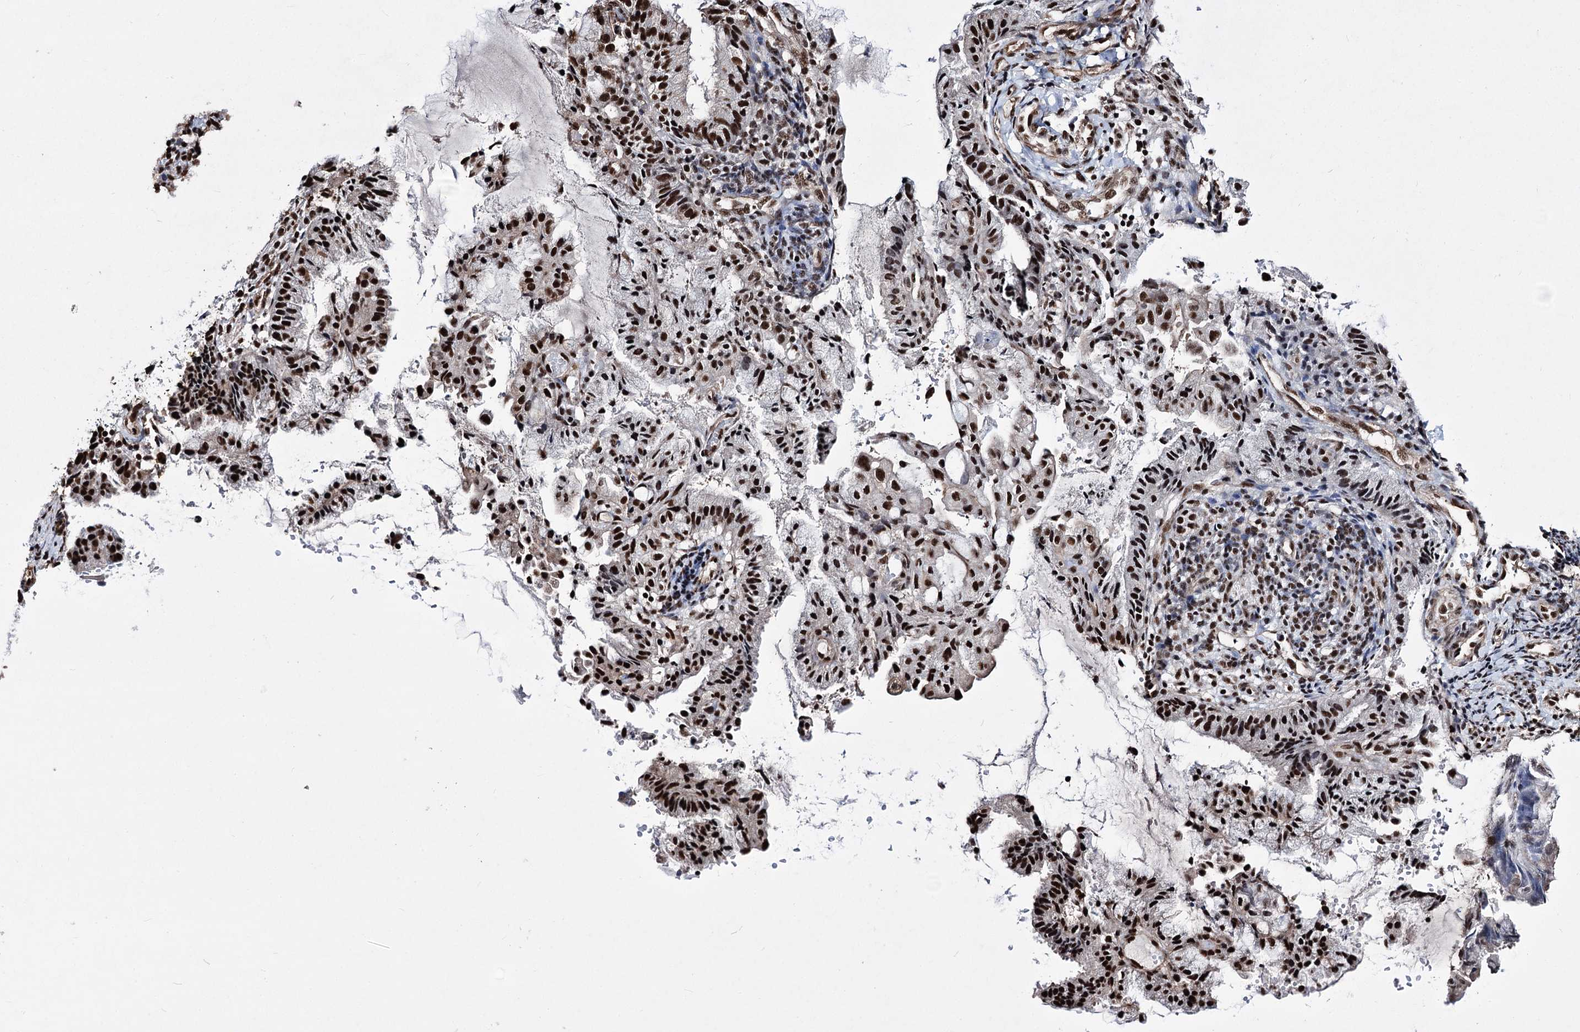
{"staining": {"intensity": "strong", "quantity": "25%-75%", "location": "nuclear"}, "tissue": "endometrial cancer", "cell_type": "Tumor cells", "image_type": "cancer", "snomed": [{"axis": "morphology", "description": "Adenocarcinoma, NOS"}, {"axis": "topography", "description": "Endometrium"}], "caption": "Immunohistochemical staining of adenocarcinoma (endometrial) shows high levels of strong nuclear protein staining in approximately 25%-75% of tumor cells.", "gene": "CHMP7", "patient": {"sex": "female", "age": 86}}